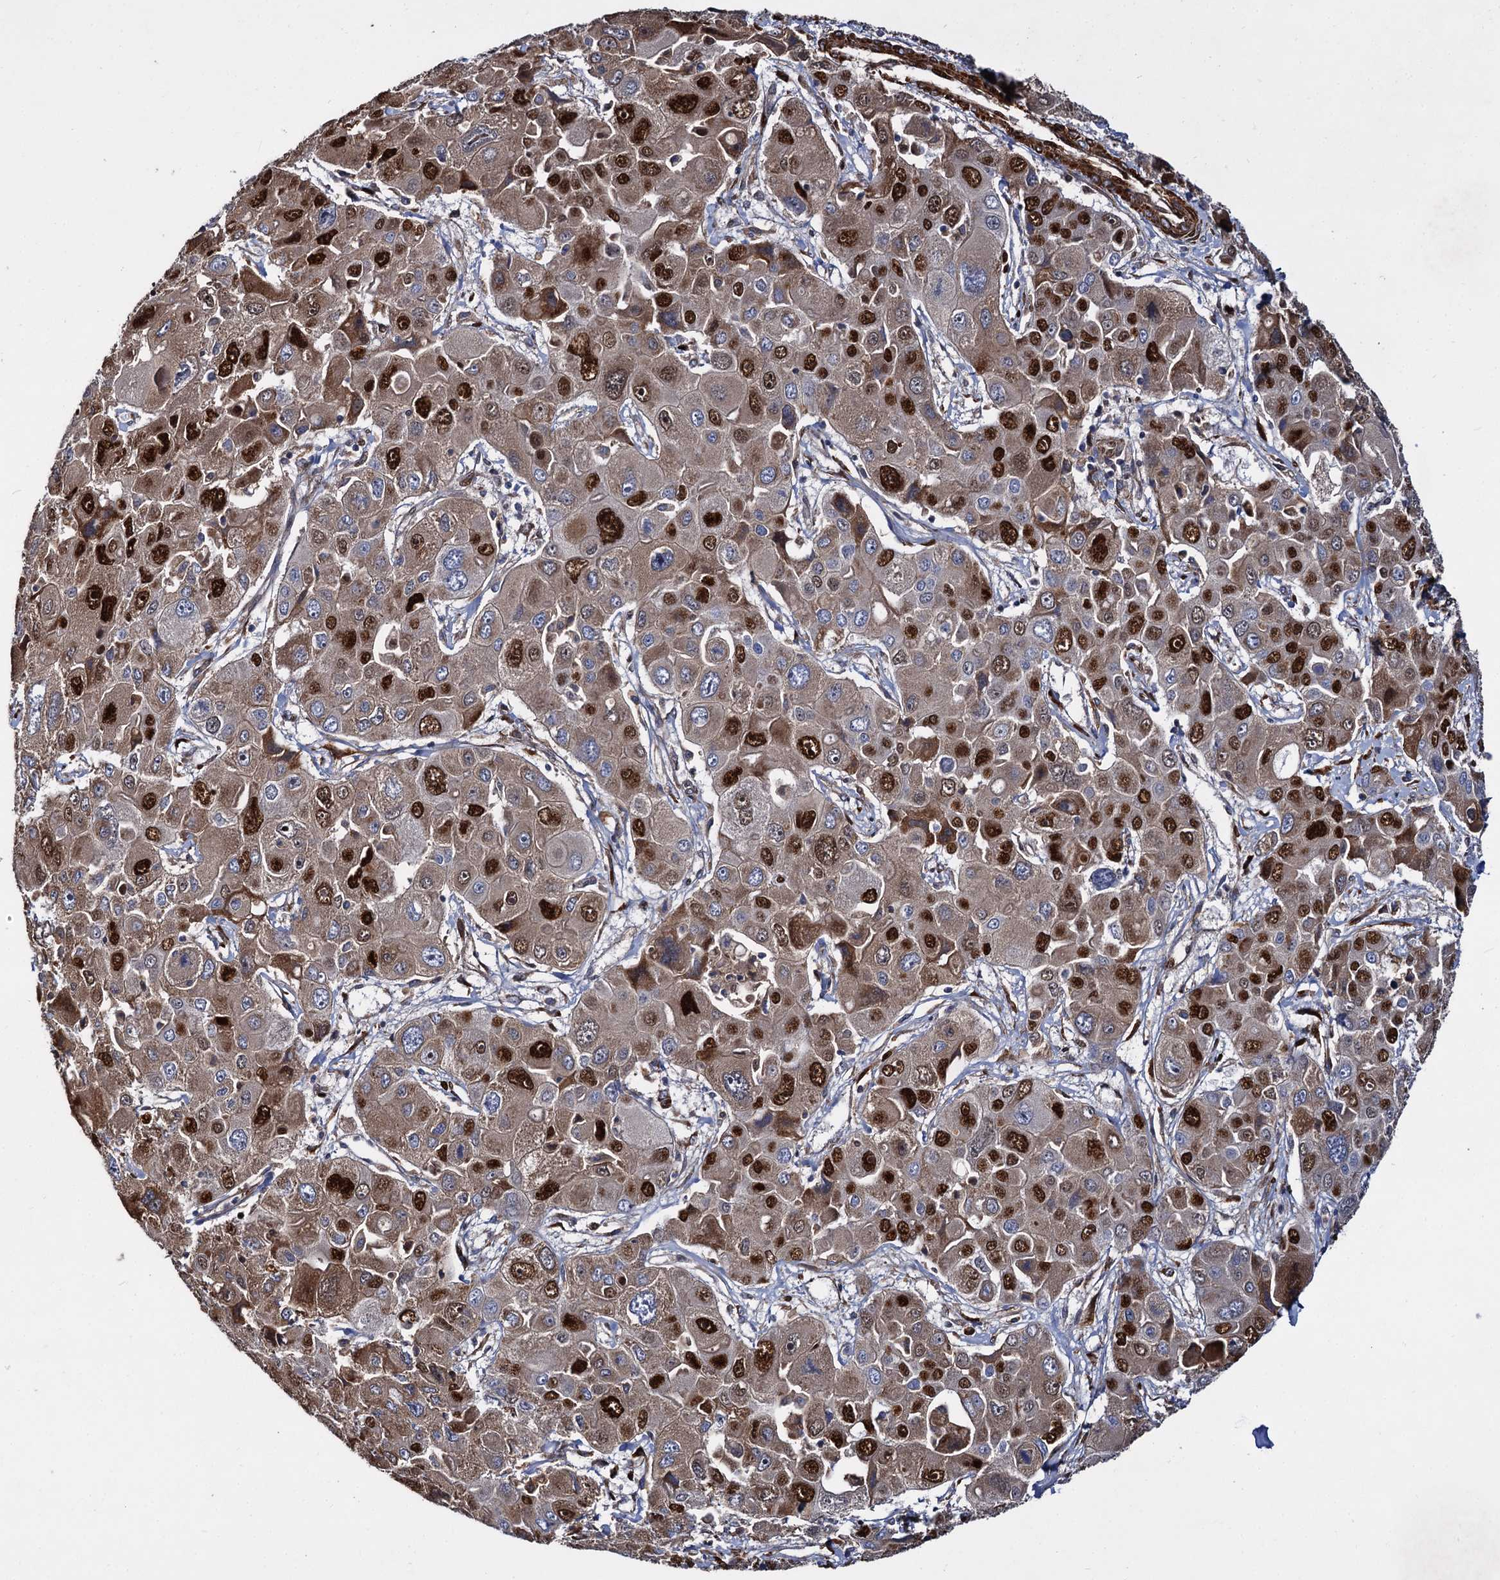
{"staining": {"intensity": "strong", "quantity": "25%-75%", "location": "nuclear"}, "tissue": "liver cancer", "cell_type": "Tumor cells", "image_type": "cancer", "snomed": [{"axis": "morphology", "description": "Cholangiocarcinoma"}, {"axis": "topography", "description": "Liver"}], "caption": "Immunohistochemistry (IHC) photomicrograph of liver cancer stained for a protein (brown), which demonstrates high levels of strong nuclear positivity in about 25%-75% of tumor cells.", "gene": "ISM2", "patient": {"sex": "male", "age": 67}}